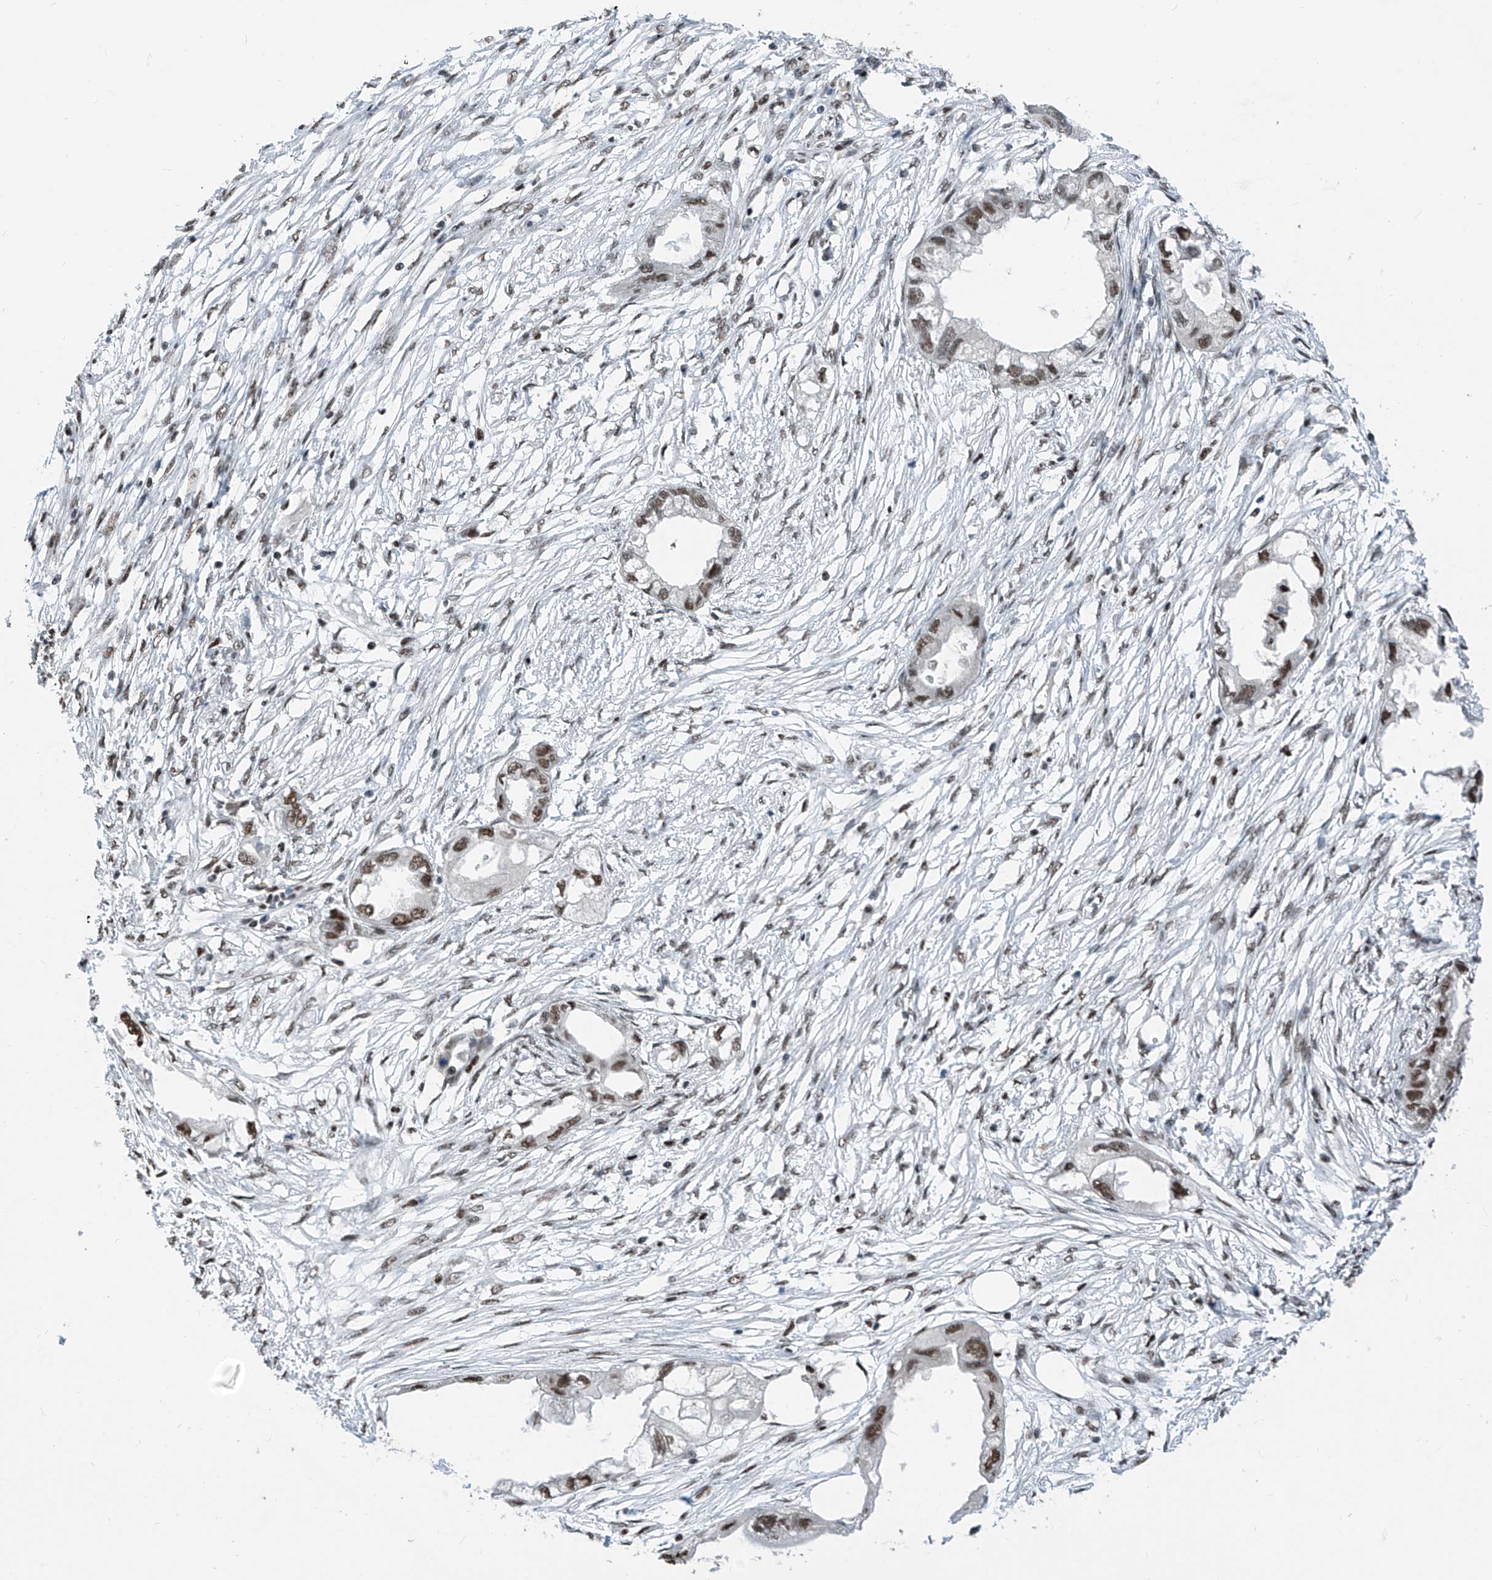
{"staining": {"intensity": "moderate", "quantity": ">75%", "location": "nuclear"}, "tissue": "endometrial cancer", "cell_type": "Tumor cells", "image_type": "cancer", "snomed": [{"axis": "morphology", "description": "Adenocarcinoma, NOS"}, {"axis": "morphology", "description": "Adenocarcinoma, metastatic, NOS"}, {"axis": "topography", "description": "Adipose tissue"}, {"axis": "topography", "description": "Endometrium"}], "caption": "This is a photomicrograph of immunohistochemistry staining of endometrial metastatic adenocarcinoma, which shows moderate positivity in the nuclear of tumor cells.", "gene": "RBP7", "patient": {"sex": "female", "age": 67}}